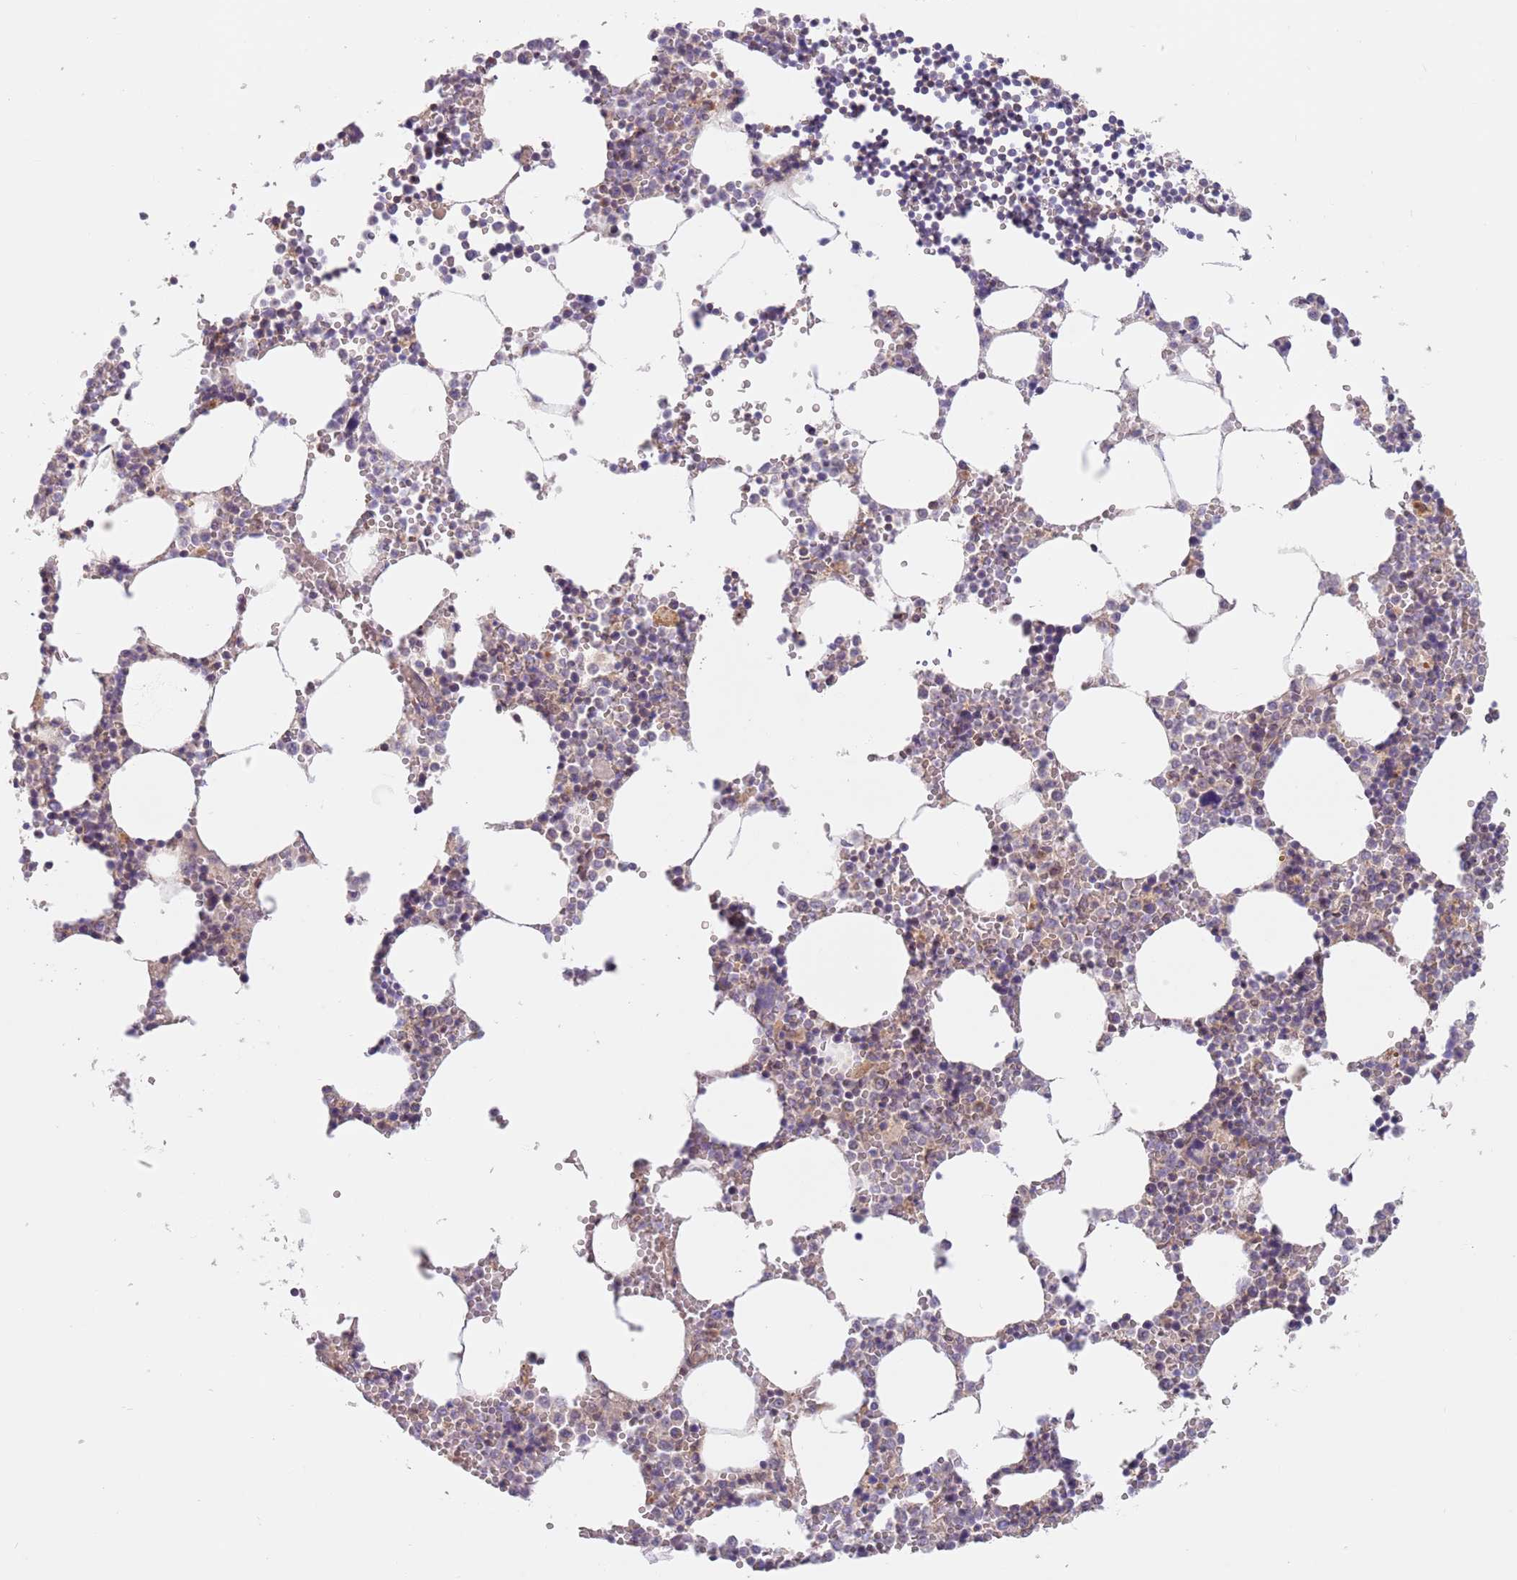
{"staining": {"intensity": "moderate", "quantity": "25%-75%", "location": "cytoplasmic/membranous"}, "tissue": "bone marrow", "cell_type": "Hematopoietic cells", "image_type": "normal", "snomed": [{"axis": "morphology", "description": "Normal tissue, NOS"}, {"axis": "topography", "description": "Bone marrow"}], "caption": "Protein expression analysis of normal human bone marrow reveals moderate cytoplasmic/membranous positivity in about 25%-75% of hematopoietic cells.", "gene": "GUK1", "patient": {"sex": "female", "age": 64}}